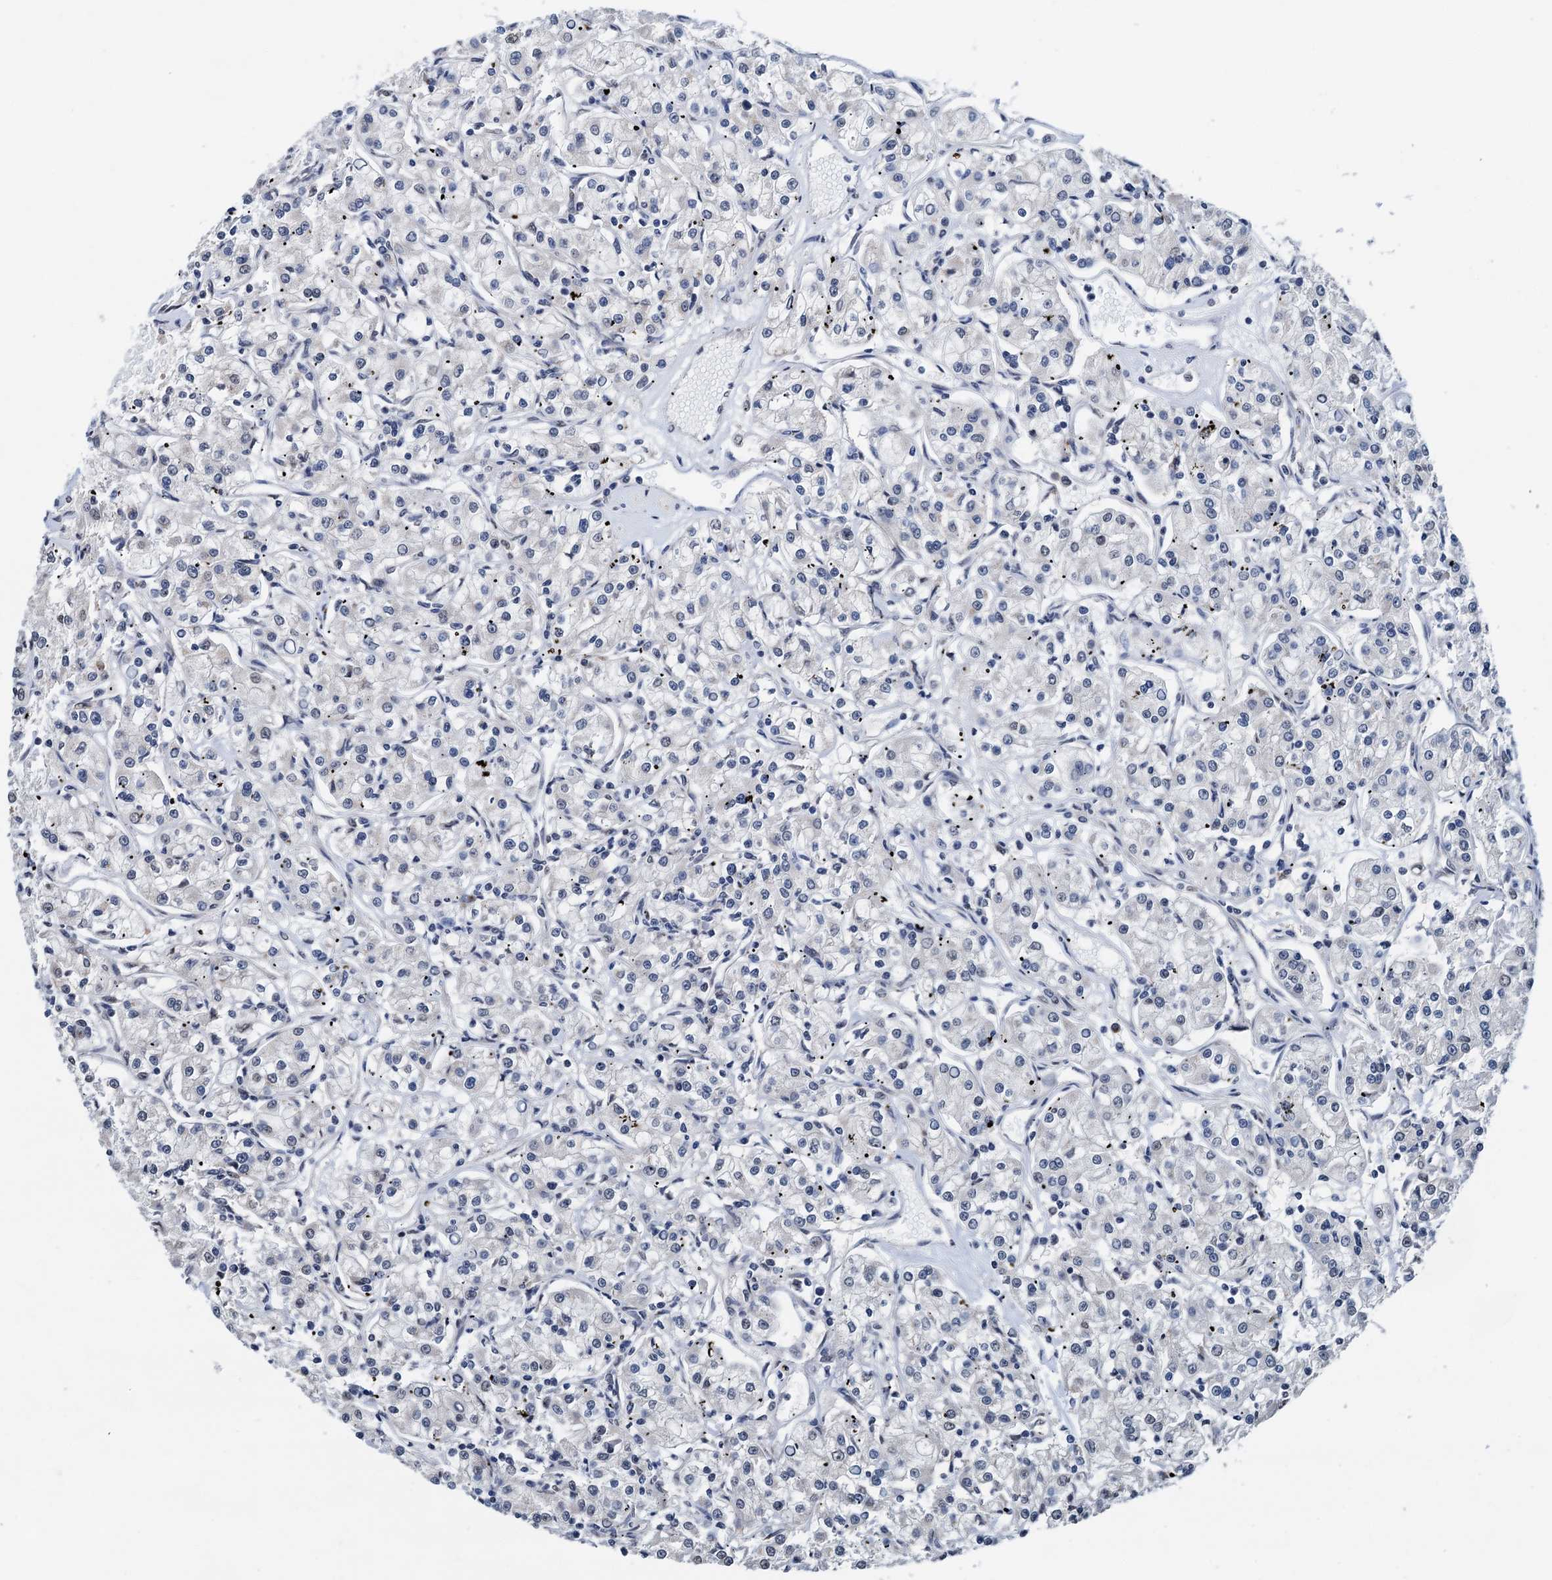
{"staining": {"intensity": "negative", "quantity": "none", "location": "none"}, "tissue": "renal cancer", "cell_type": "Tumor cells", "image_type": "cancer", "snomed": [{"axis": "morphology", "description": "Adenocarcinoma, NOS"}, {"axis": "topography", "description": "Kidney"}], "caption": "The immunohistochemistry histopathology image has no significant staining in tumor cells of adenocarcinoma (renal) tissue.", "gene": "SHLD1", "patient": {"sex": "female", "age": 59}}